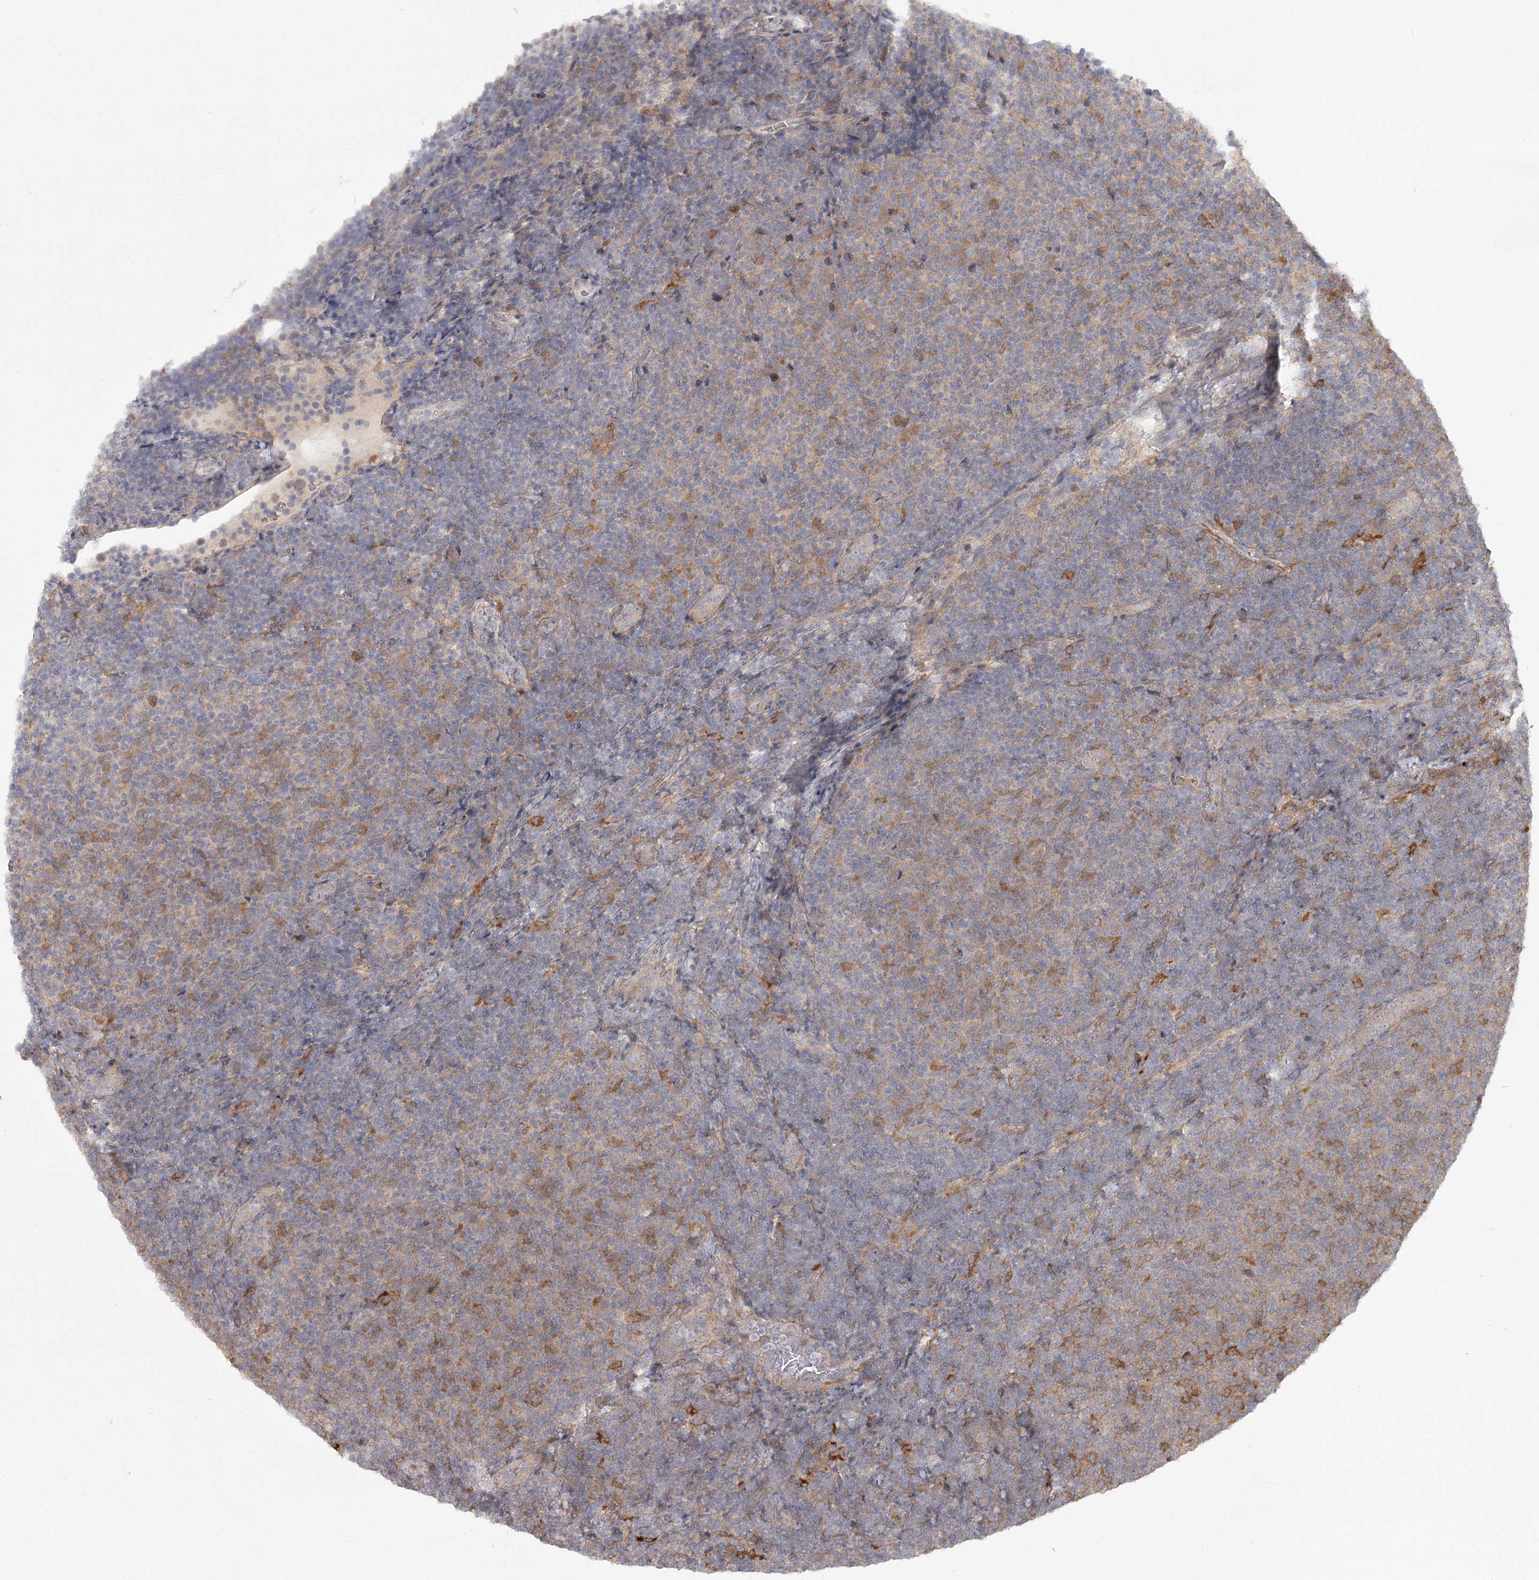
{"staining": {"intensity": "weak", "quantity": "<25%", "location": "cytoplasmic/membranous"}, "tissue": "lymphoma", "cell_type": "Tumor cells", "image_type": "cancer", "snomed": [{"axis": "morphology", "description": "Malignant lymphoma, non-Hodgkin's type, Low grade"}, {"axis": "topography", "description": "Lymph node"}], "caption": "The immunohistochemistry (IHC) image has no significant expression in tumor cells of lymphoma tissue.", "gene": "CCNG2", "patient": {"sex": "male", "age": 66}}